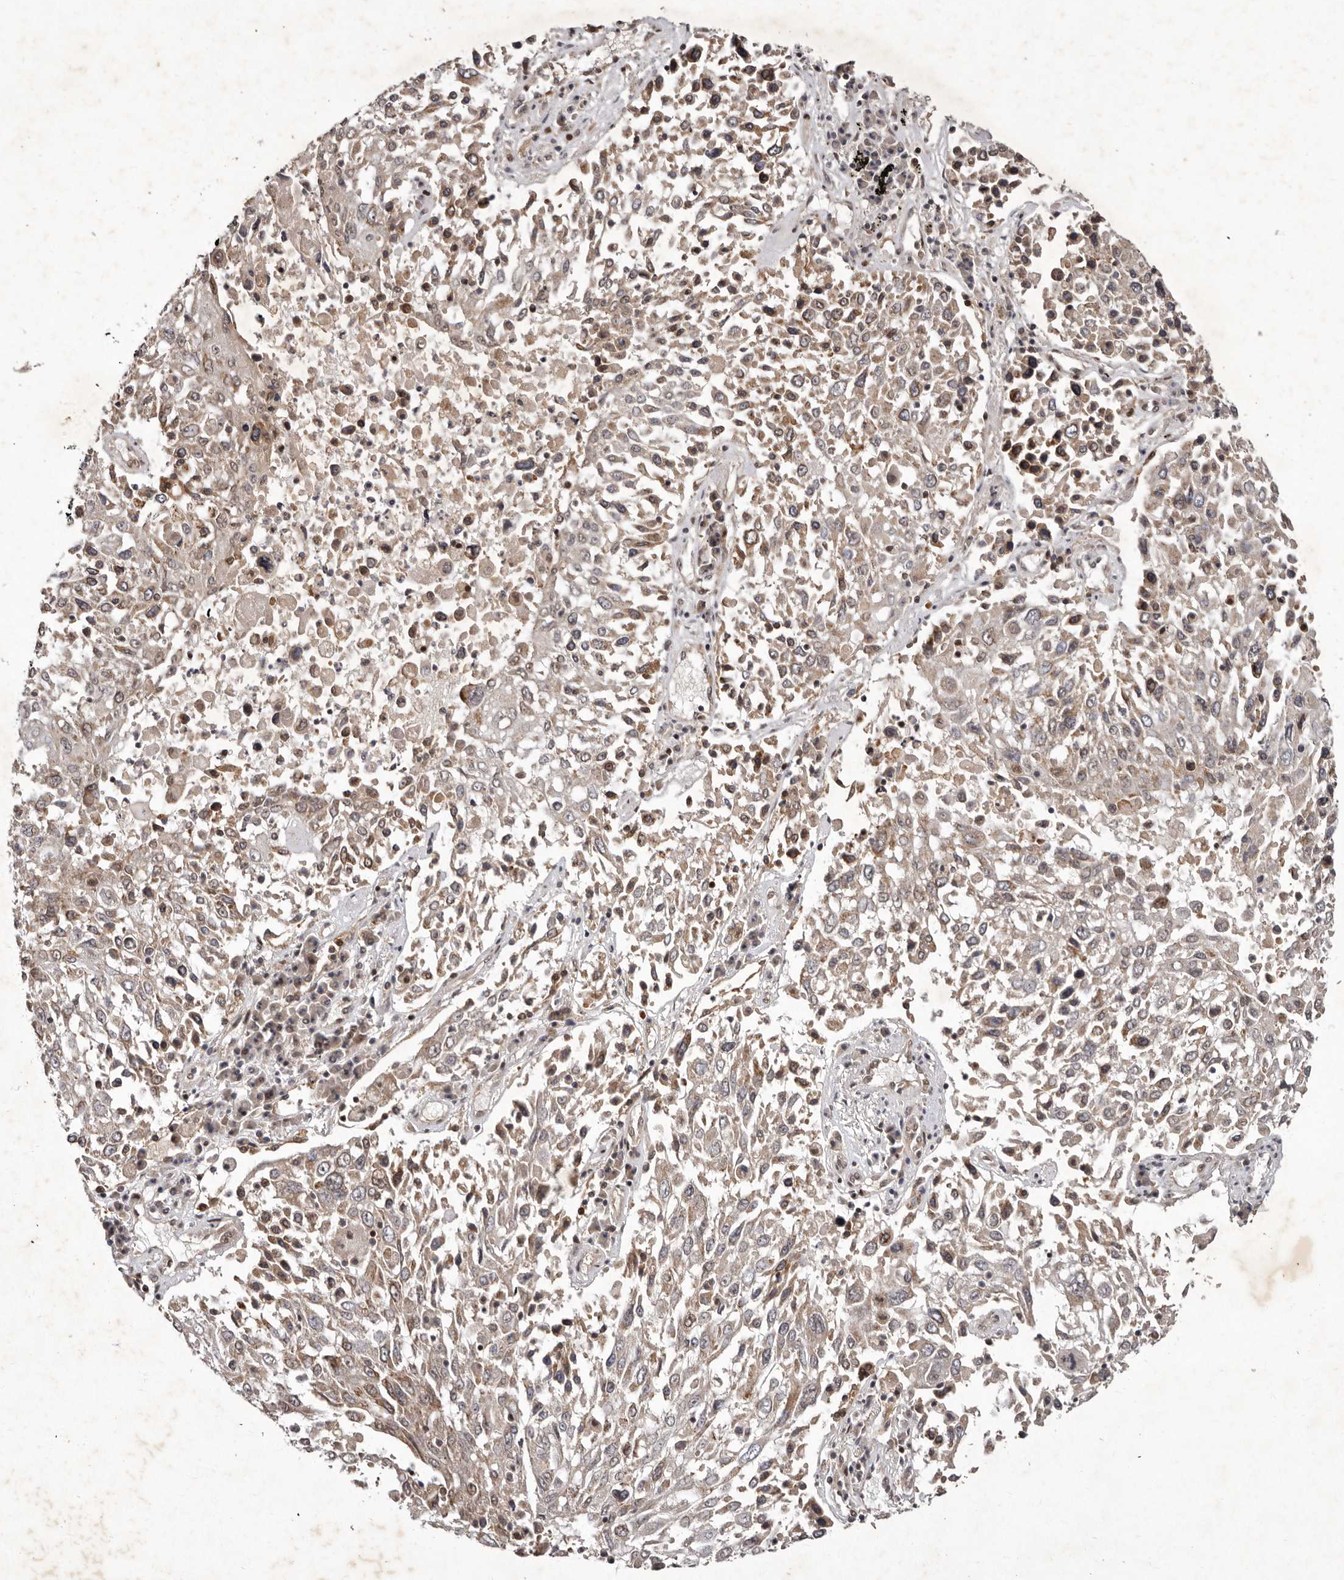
{"staining": {"intensity": "moderate", "quantity": ">75%", "location": "cytoplasmic/membranous"}, "tissue": "lung cancer", "cell_type": "Tumor cells", "image_type": "cancer", "snomed": [{"axis": "morphology", "description": "Squamous cell carcinoma, NOS"}, {"axis": "topography", "description": "Lung"}], "caption": "About >75% of tumor cells in human squamous cell carcinoma (lung) demonstrate moderate cytoplasmic/membranous protein staining as visualized by brown immunohistochemical staining.", "gene": "ABL1", "patient": {"sex": "male", "age": 65}}